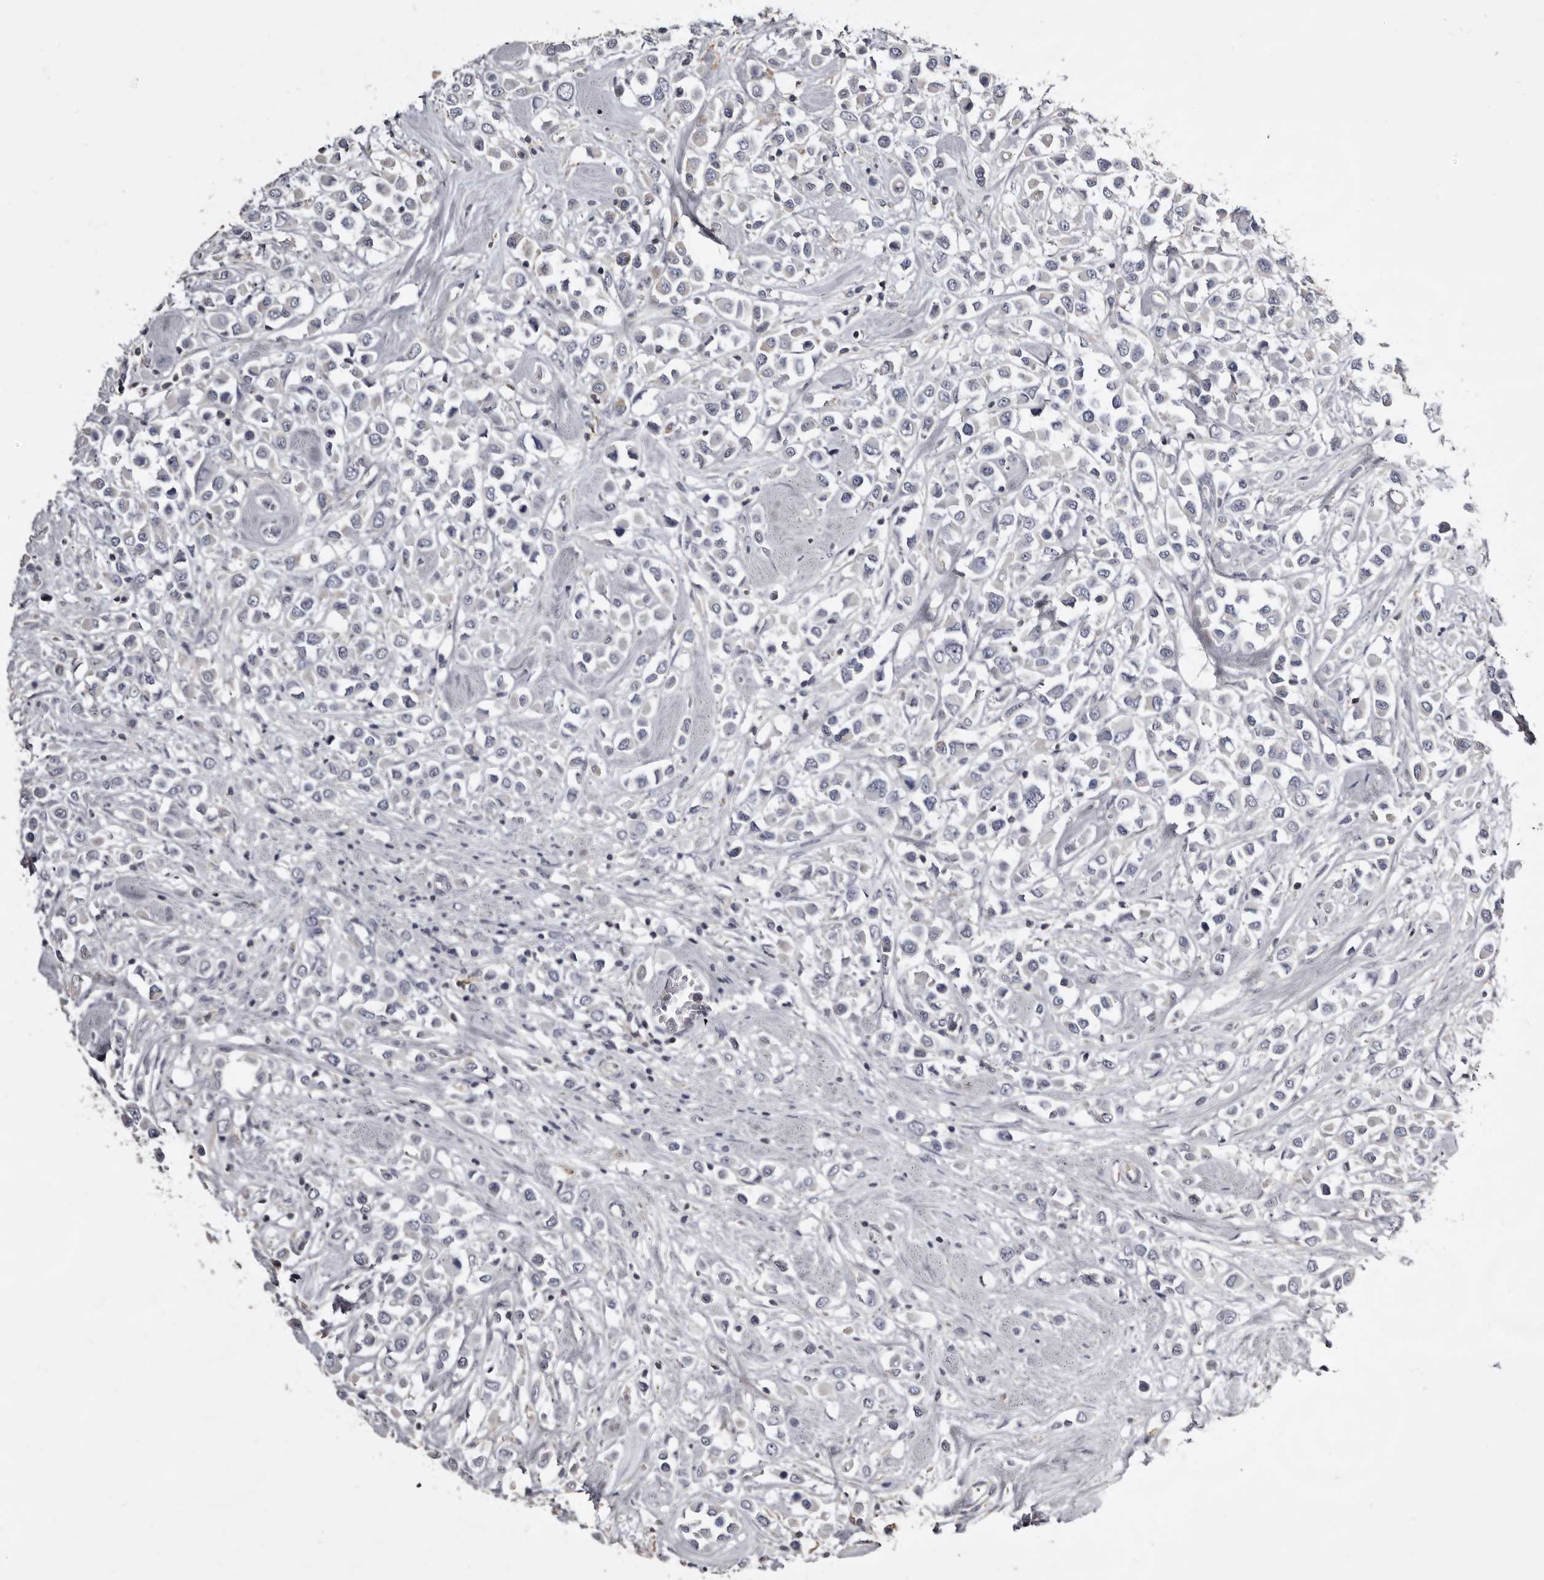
{"staining": {"intensity": "weak", "quantity": "25%-75%", "location": "cytoplasmic/membranous"}, "tissue": "breast cancer", "cell_type": "Tumor cells", "image_type": "cancer", "snomed": [{"axis": "morphology", "description": "Duct carcinoma"}, {"axis": "topography", "description": "Breast"}], "caption": "Tumor cells exhibit weak cytoplasmic/membranous expression in approximately 25%-75% of cells in invasive ductal carcinoma (breast). (Brightfield microscopy of DAB IHC at high magnification).", "gene": "LAD1", "patient": {"sex": "female", "age": 61}}